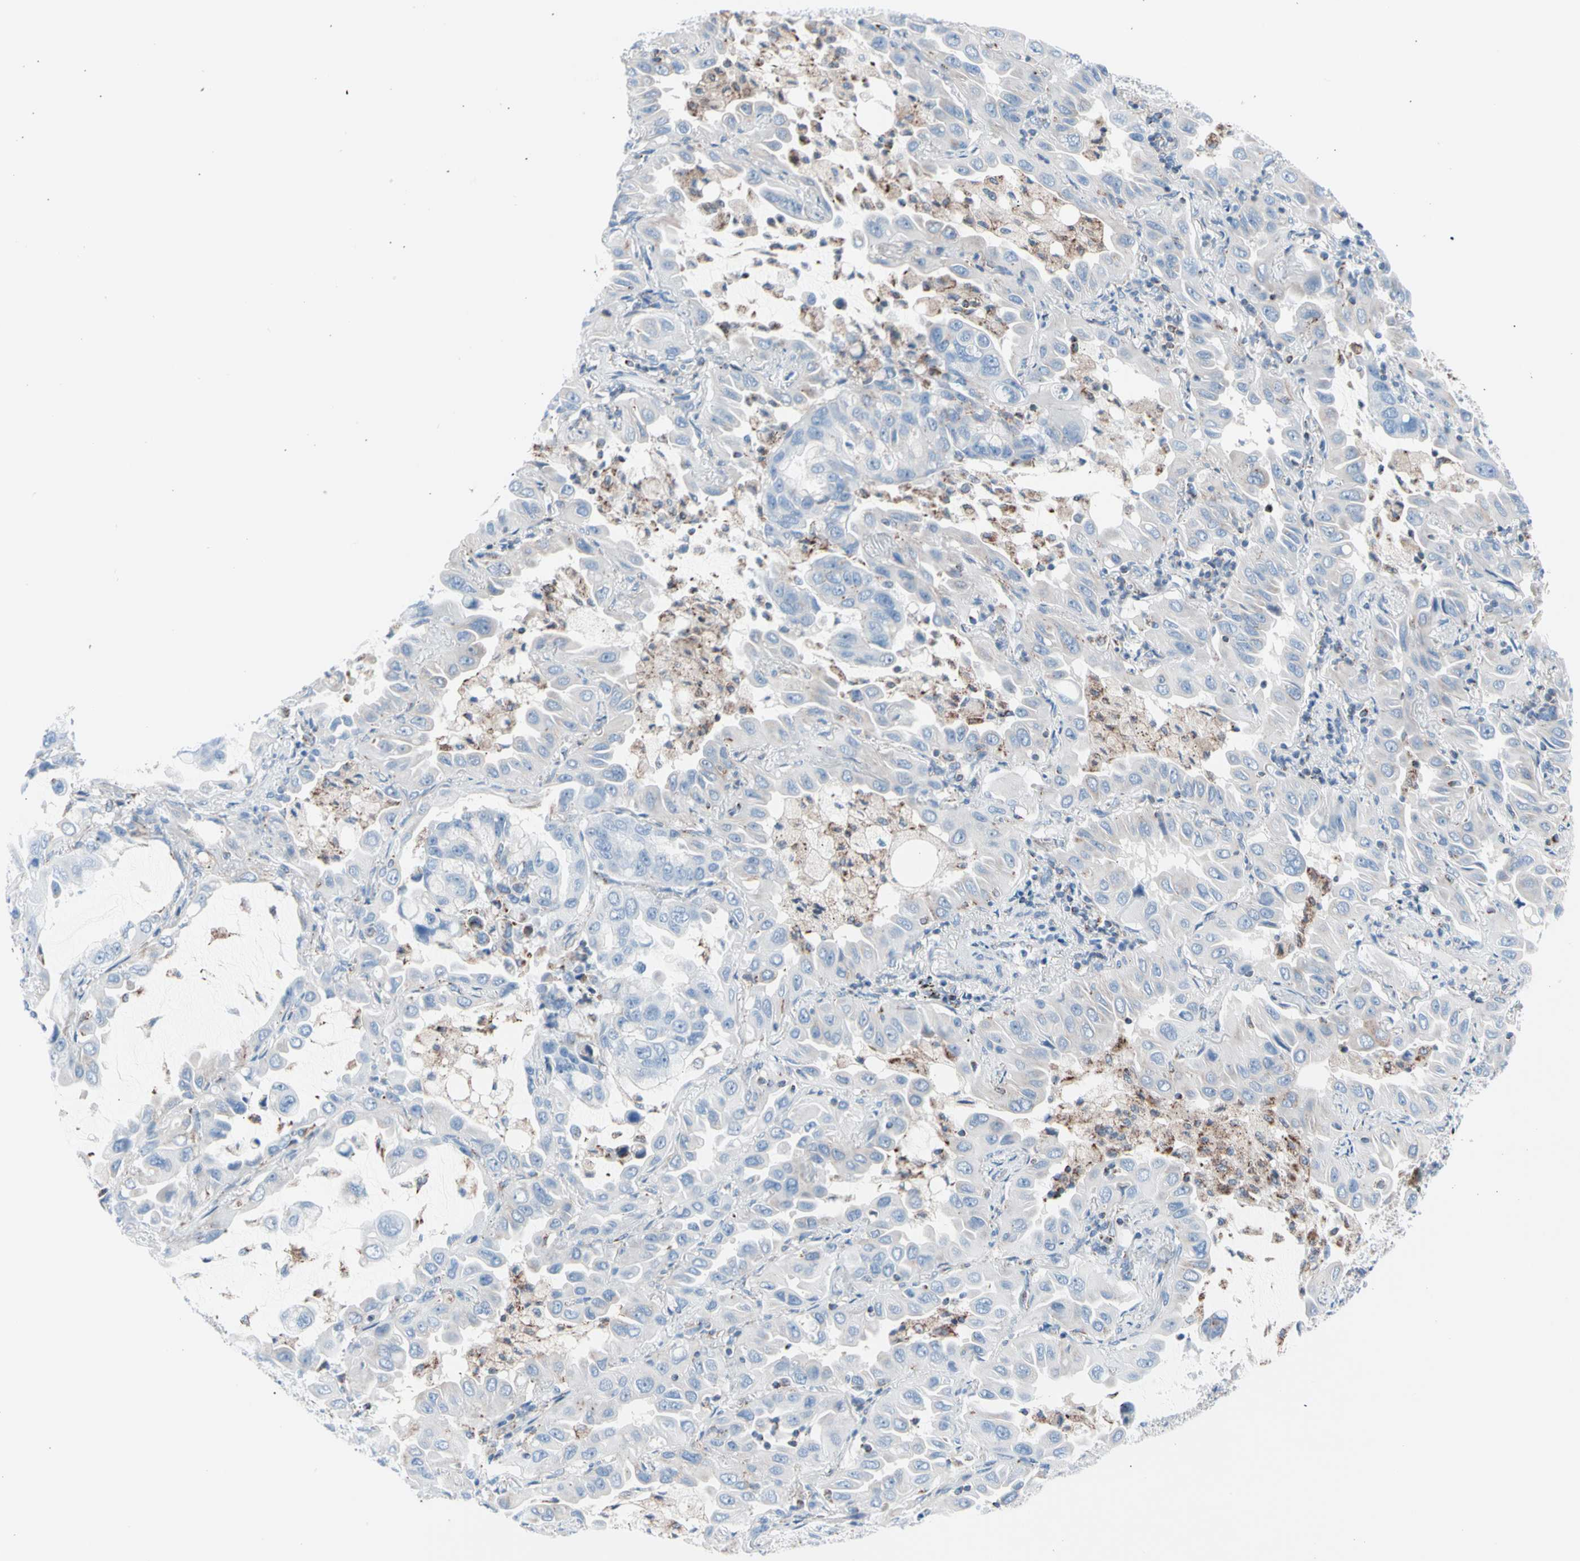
{"staining": {"intensity": "negative", "quantity": "none", "location": "none"}, "tissue": "lung cancer", "cell_type": "Tumor cells", "image_type": "cancer", "snomed": [{"axis": "morphology", "description": "Adenocarcinoma, NOS"}, {"axis": "topography", "description": "Lung"}], "caption": "Tumor cells show no significant positivity in lung adenocarcinoma. (DAB (3,3'-diaminobenzidine) immunohistochemistry (IHC) visualized using brightfield microscopy, high magnification).", "gene": "HK1", "patient": {"sex": "male", "age": 64}}